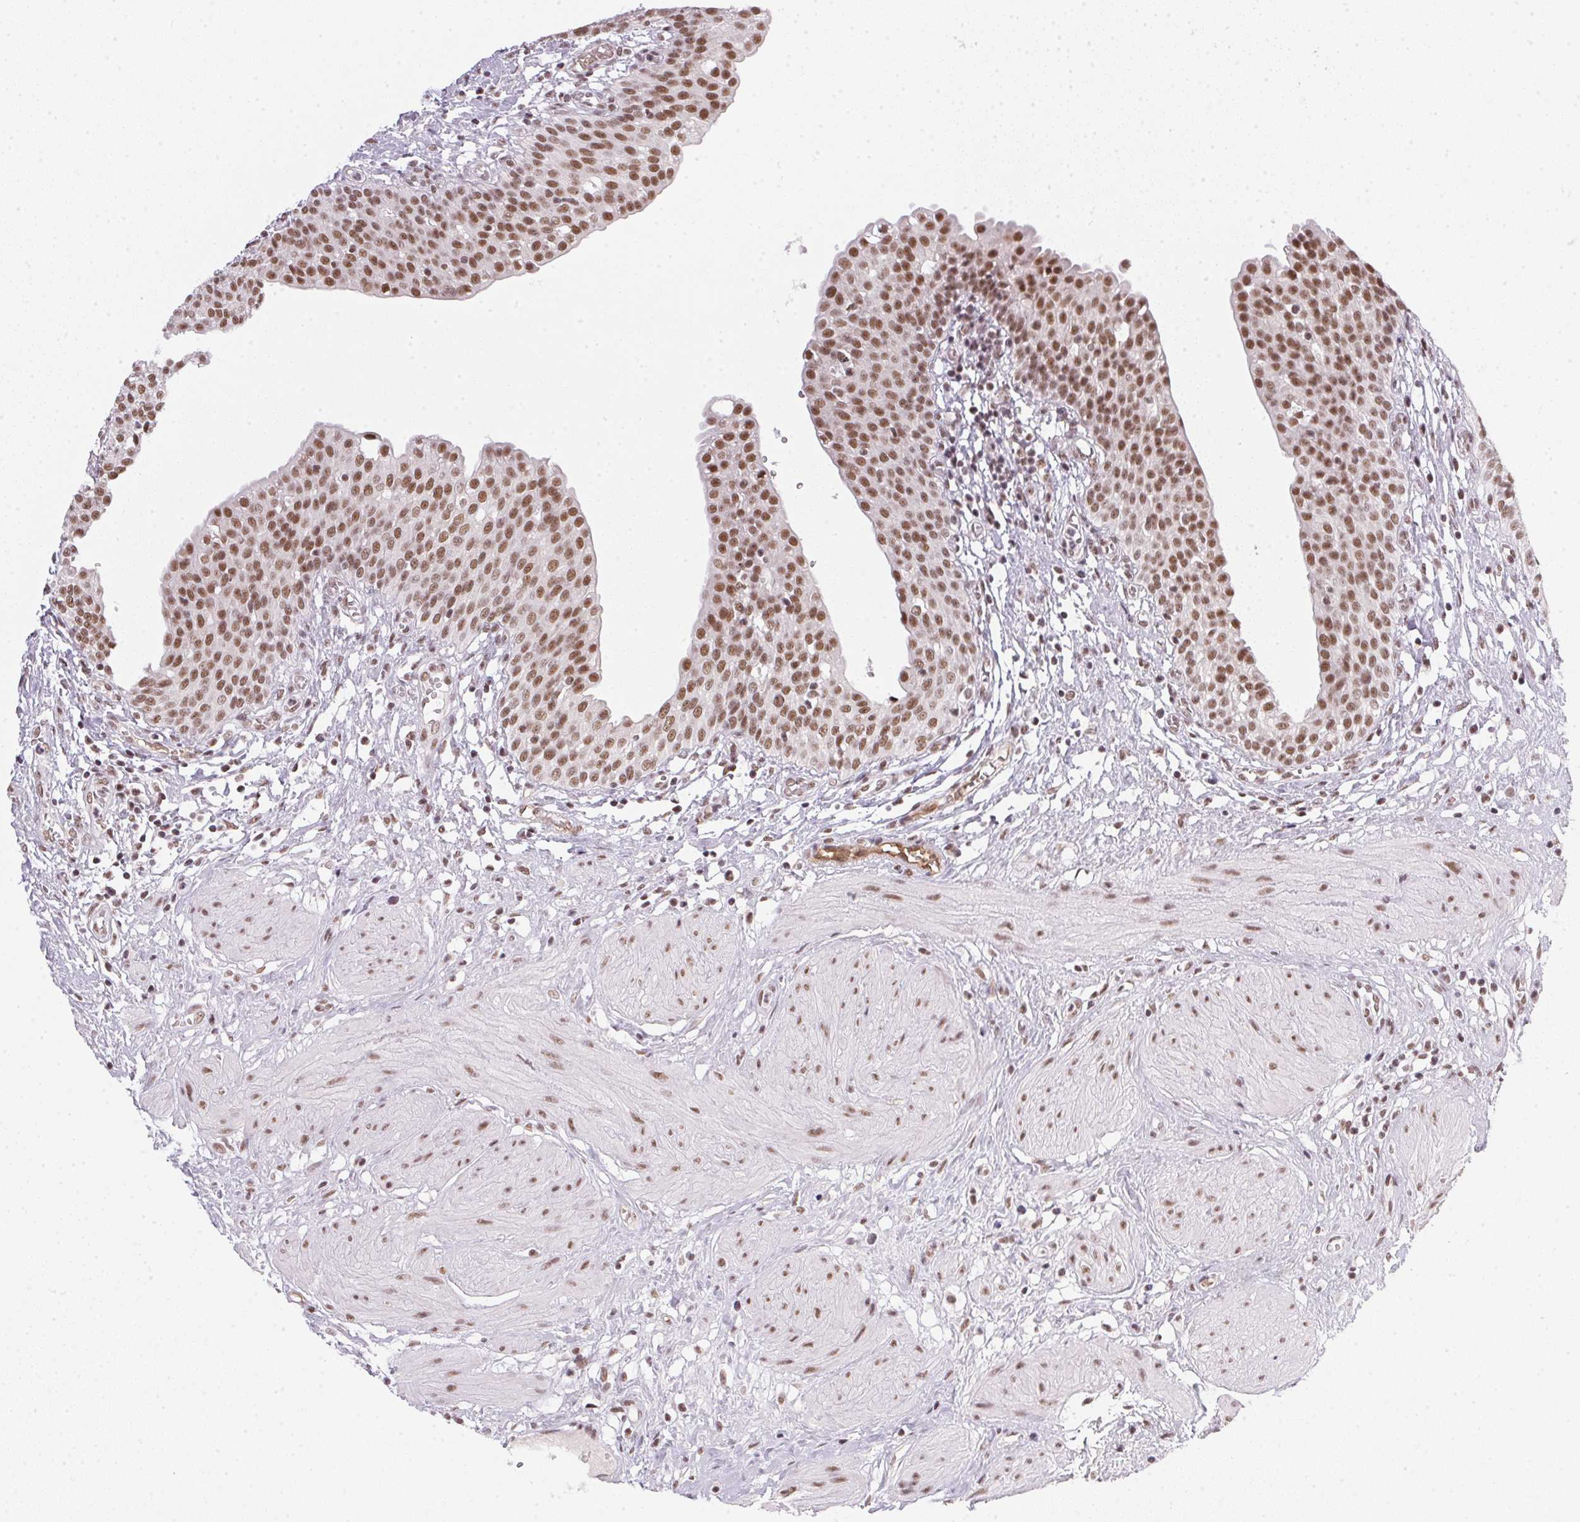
{"staining": {"intensity": "moderate", "quantity": ">75%", "location": "nuclear"}, "tissue": "urinary bladder", "cell_type": "Urothelial cells", "image_type": "normal", "snomed": [{"axis": "morphology", "description": "Normal tissue, NOS"}, {"axis": "topography", "description": "Urinary bladder"}], "caption": "The immunohistochemical stain labels moderate nuclear staining in urothelial cells of benign urinary bladder.", "gene": "SRSF7", "patient": {"sex": "male", "age": 55}}